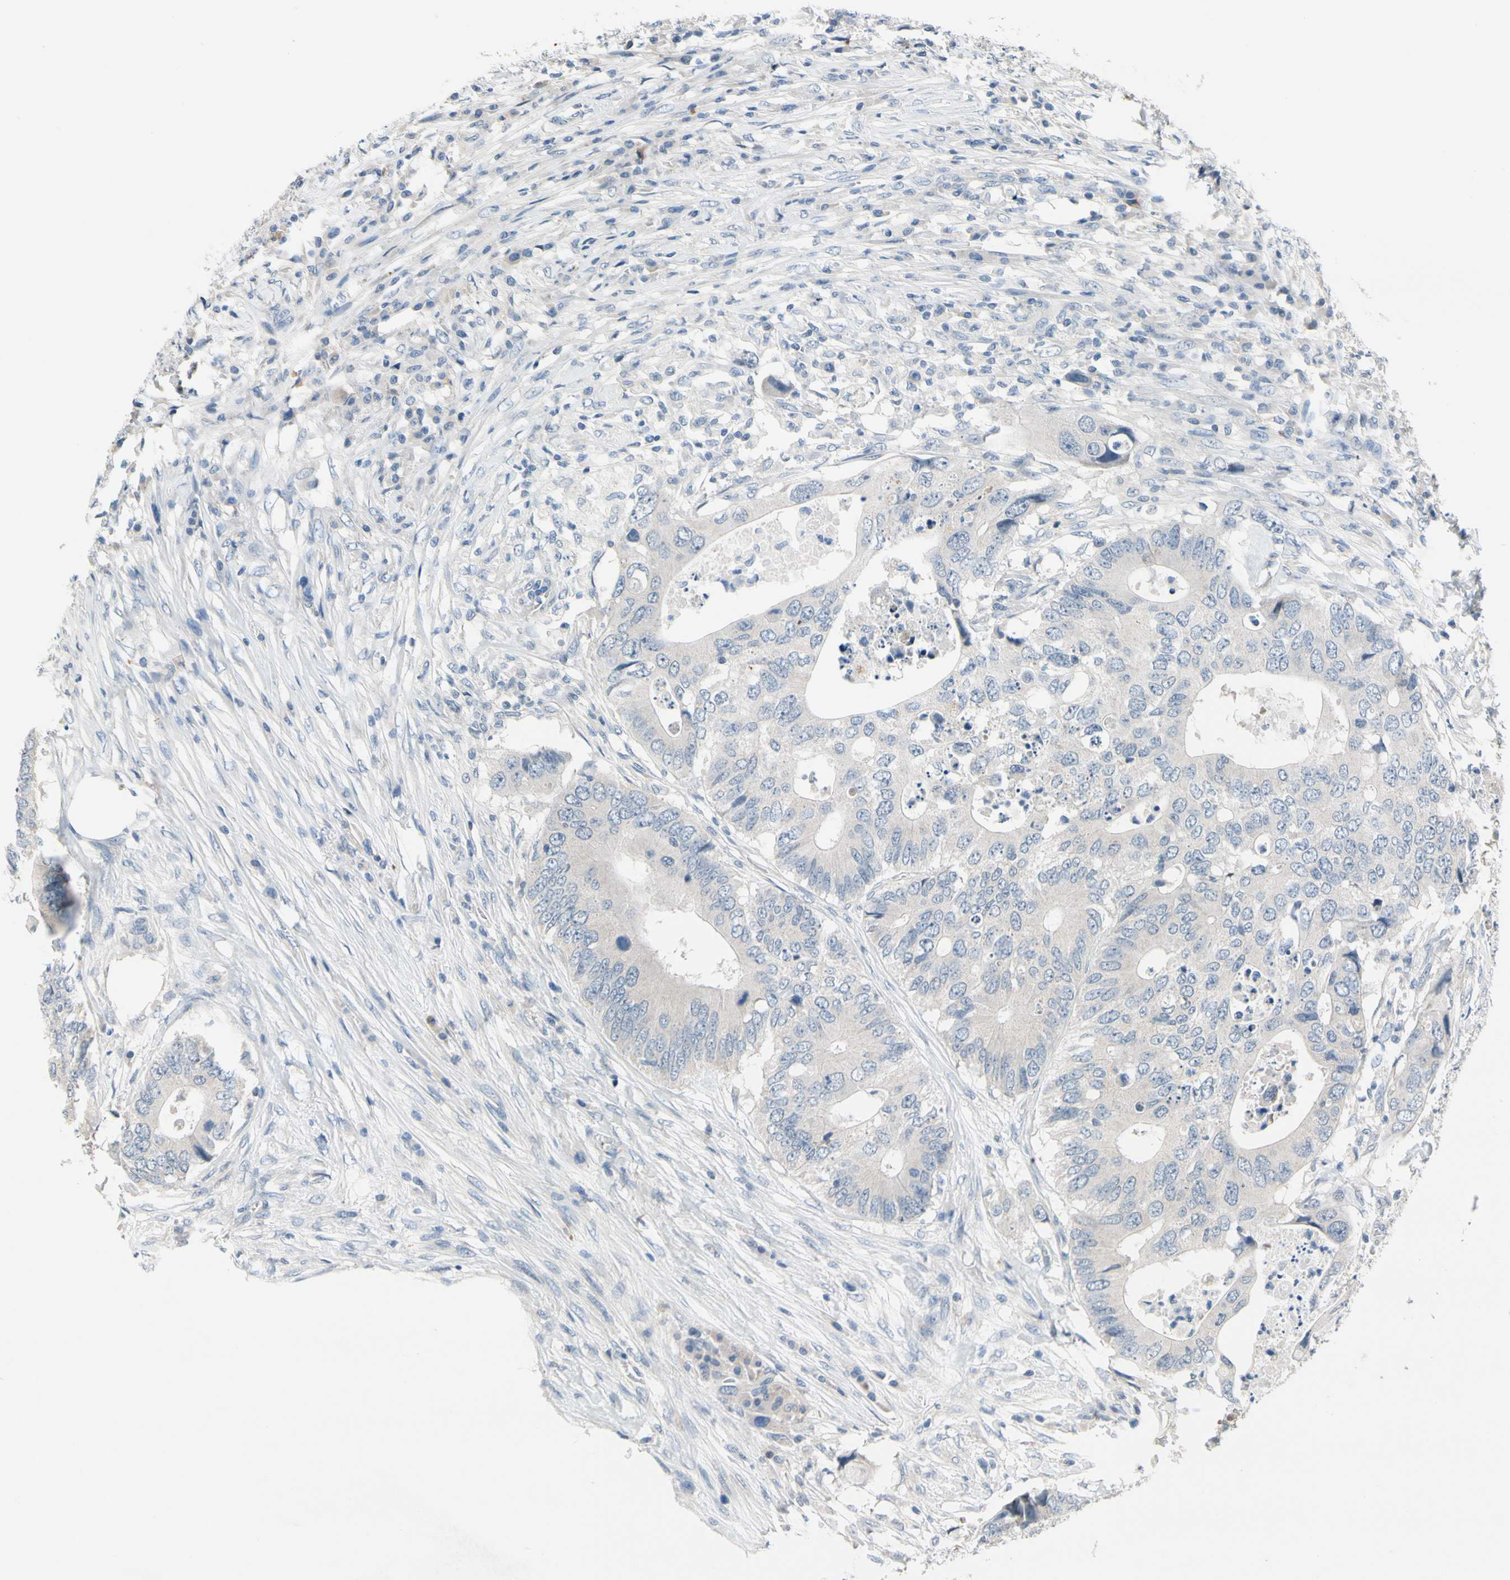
{"staining": {"intensity": "negative", "quantity": "none", "location": "none"}, "tissue": "colorectal cancer", "cell_type": "Tumor cells", "image_type": "cancer", "snomed": [{"axis": "morphology", "description": "Adenocarcinoma, NOS"}, {"axis": "topography", "description": "Colon"}], "caption": "Immunohistochemical staining of colorectal cancer (adenocarcinoma) displays no significant expression in tumor cells.", "gene": "SLC27A6", "patient": {"sex": "male", "age": 71}}